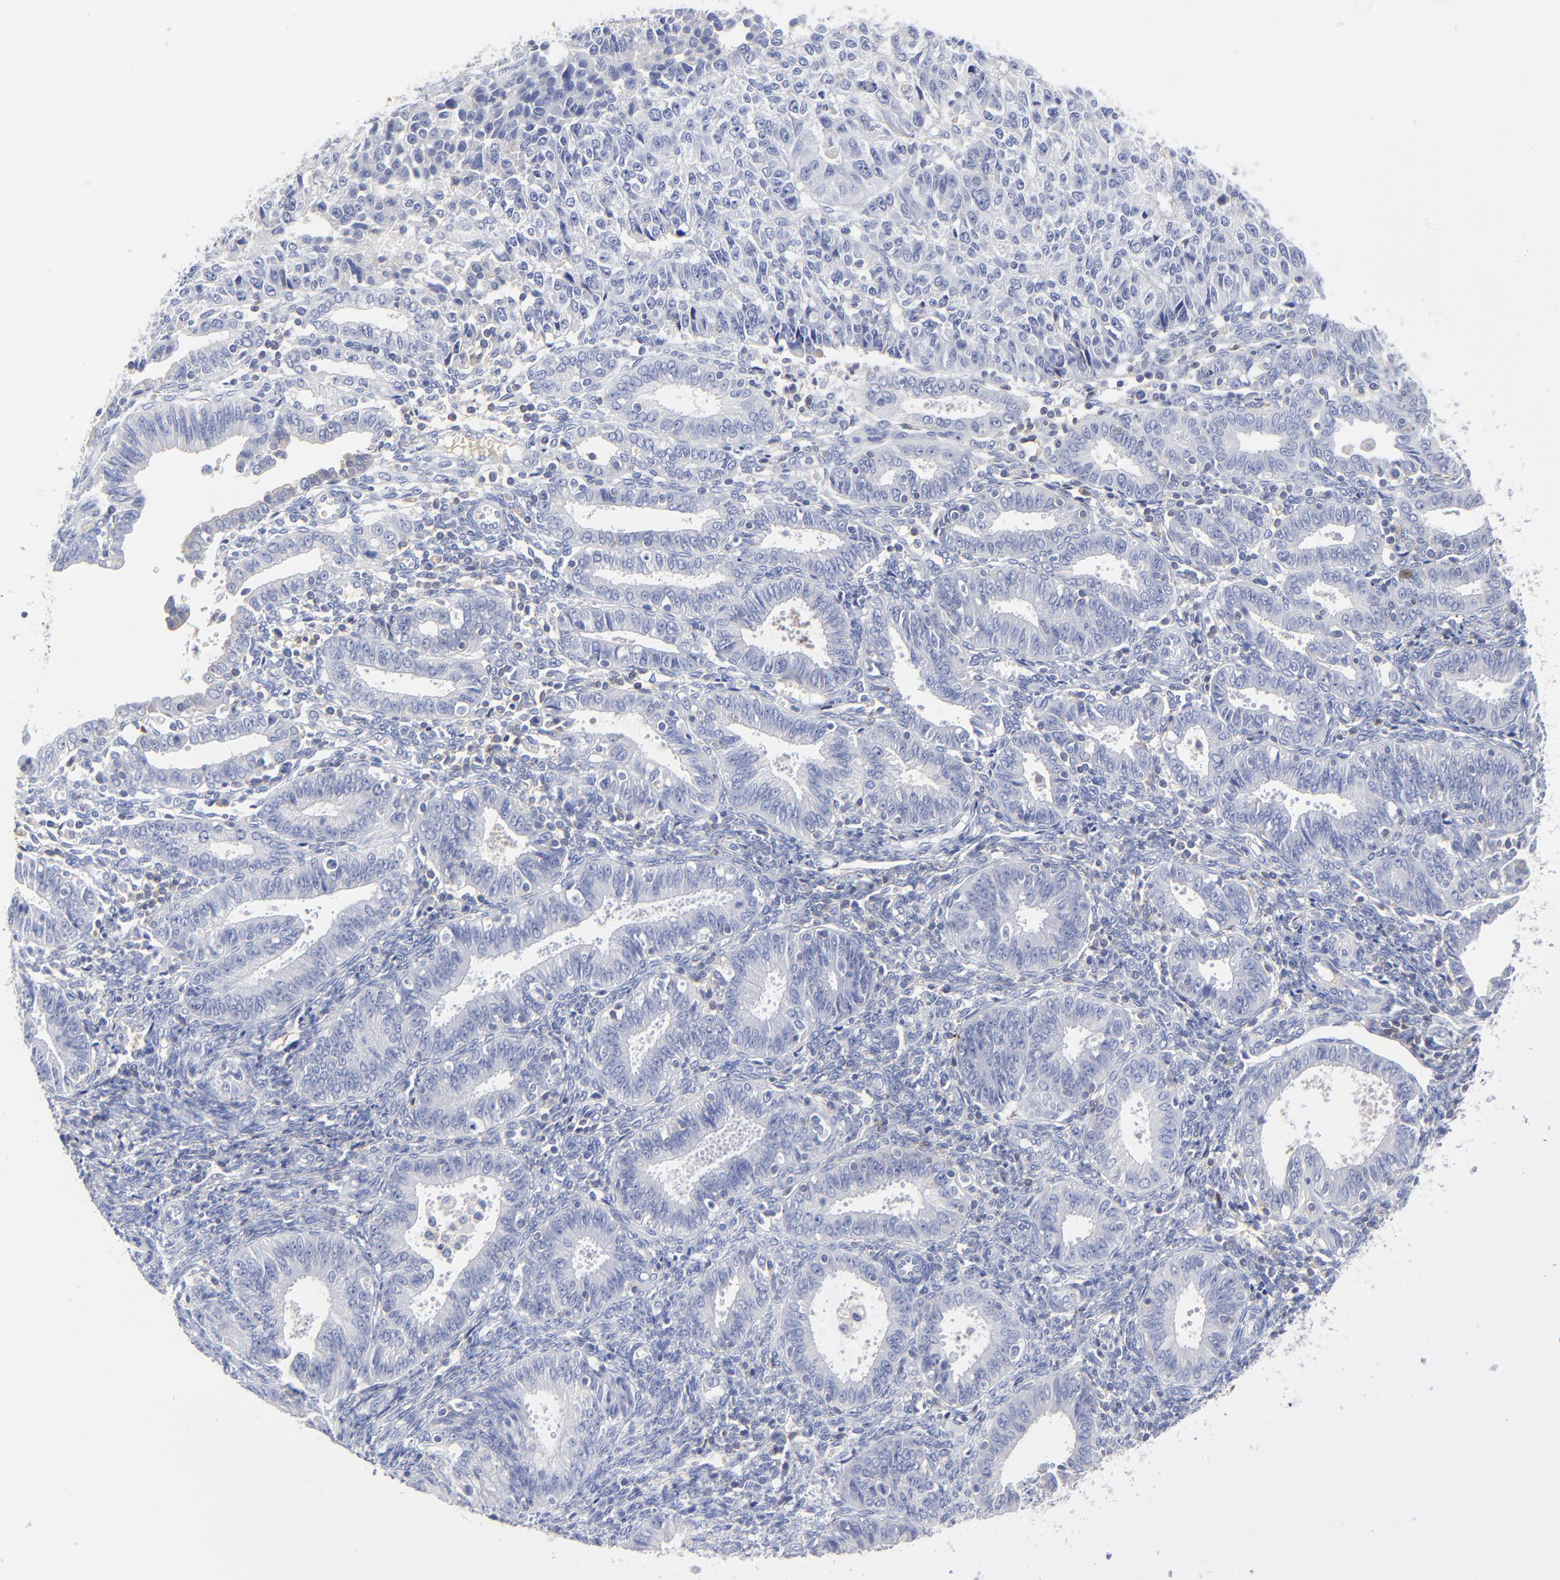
{"staining": {"intensity": "negative", "quantity": "none", "location": "none"}, "tissue": "endometrial cancer", "cell_type": "Tumor cells", "image_type": "cancer", "snomed": [{"axis": "morphology", "description": "Adenocarcinoma, NOS"}, {"axis": "topography", "description": "Endometrium"}], "caption": "Endometrial cancer stained for a protein using immunohistochemistry (IHC) demonstrates no positivity tumor cells.", "gene": "MDGA2", "patient": {"sex": "female", "age": 42}}